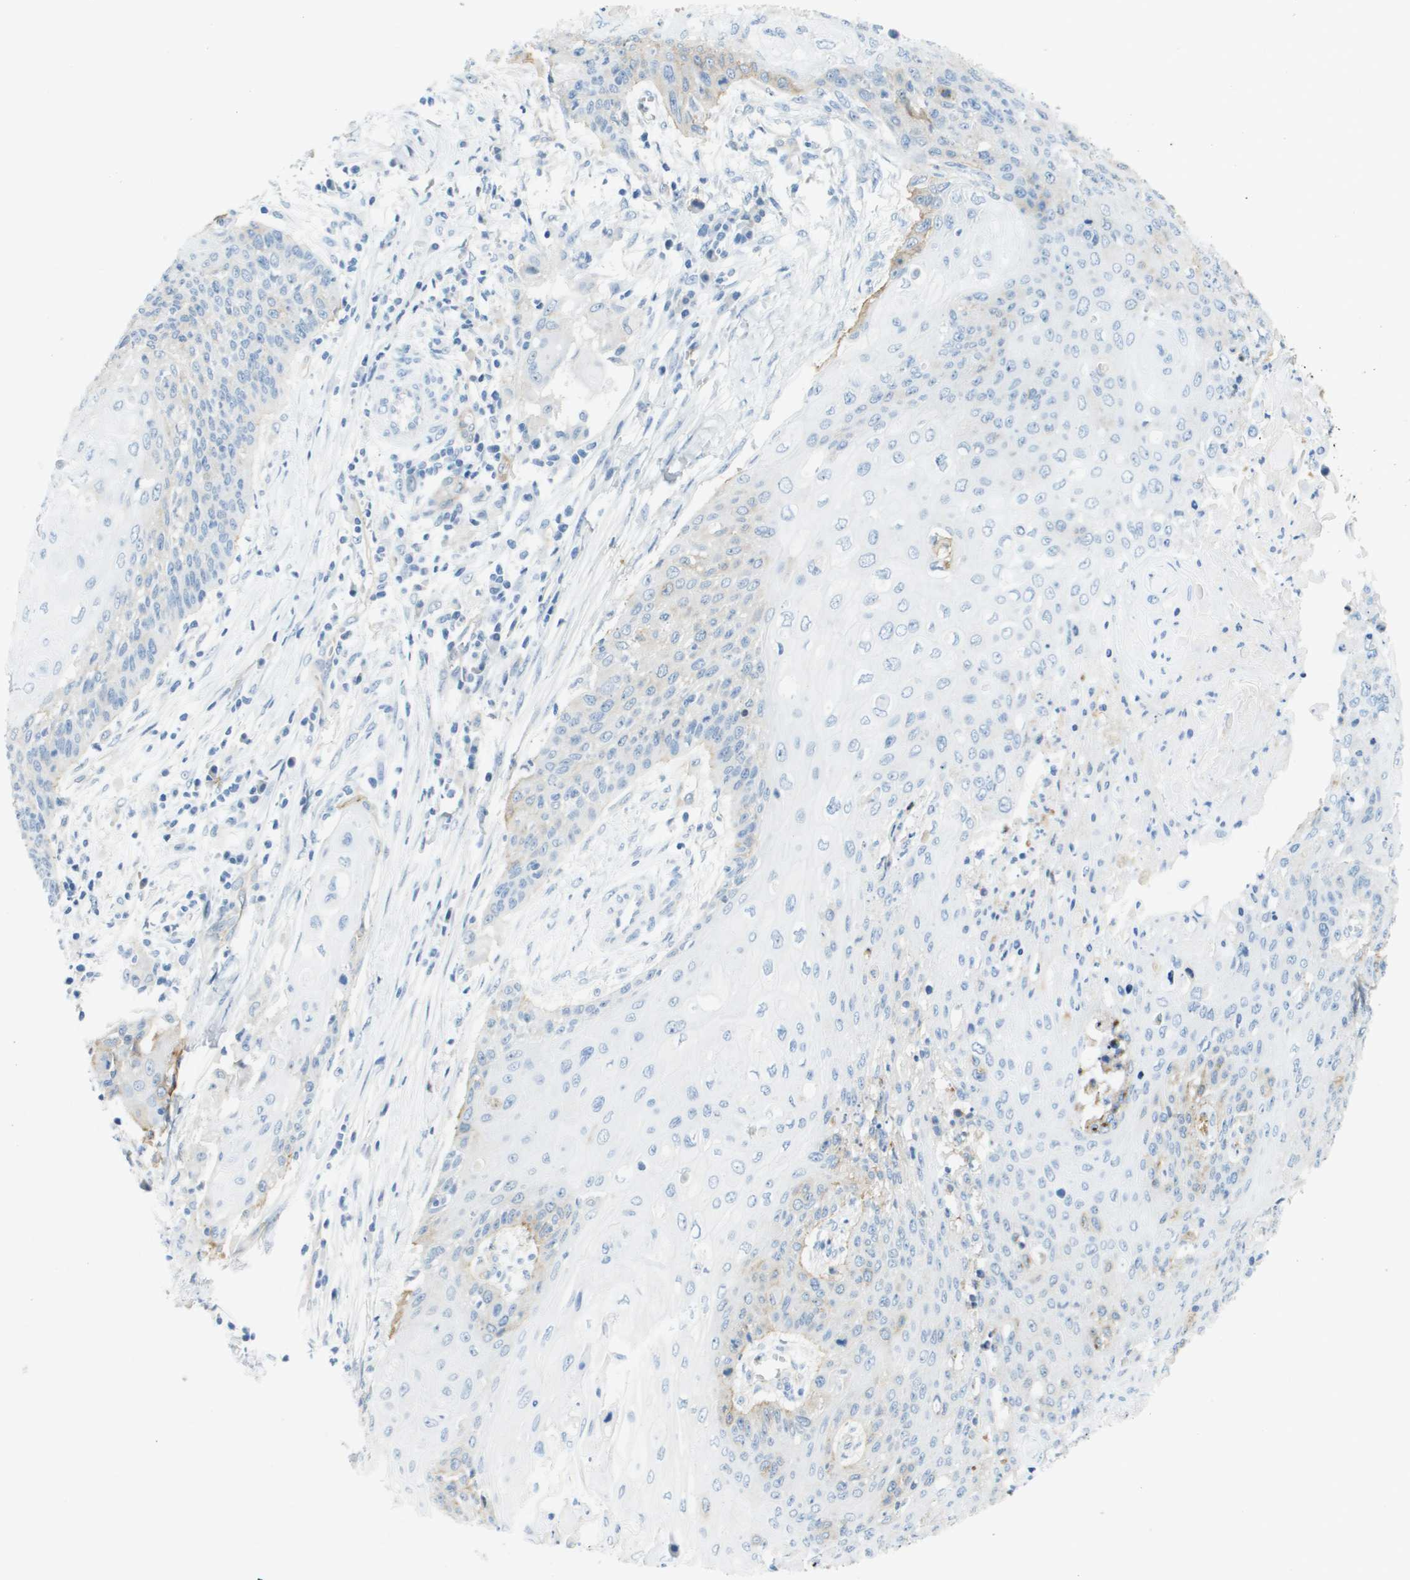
{"staining": {"intensity": "weak", "quantity": "<25%", "location": "cytoplasmic/membranous"}, "tissue": "cervical cancer", "cell_type": "Tumor cells", "image_type": "cancer", "snomed": [{"axis": "morphology", "description": "Squamous cell carcinoma, NOS"}, {"axis": "topography", "description": "Cervix"}], "caption": "Tumor cells are negative for protein expression in human cervical cancer (squamous cell carcinoma). (Brightfield microscopy of DAB immunohistochemistry at high magnification).", "gene": "ITGA6", "patient": {"sex": "female", "age": 39}}